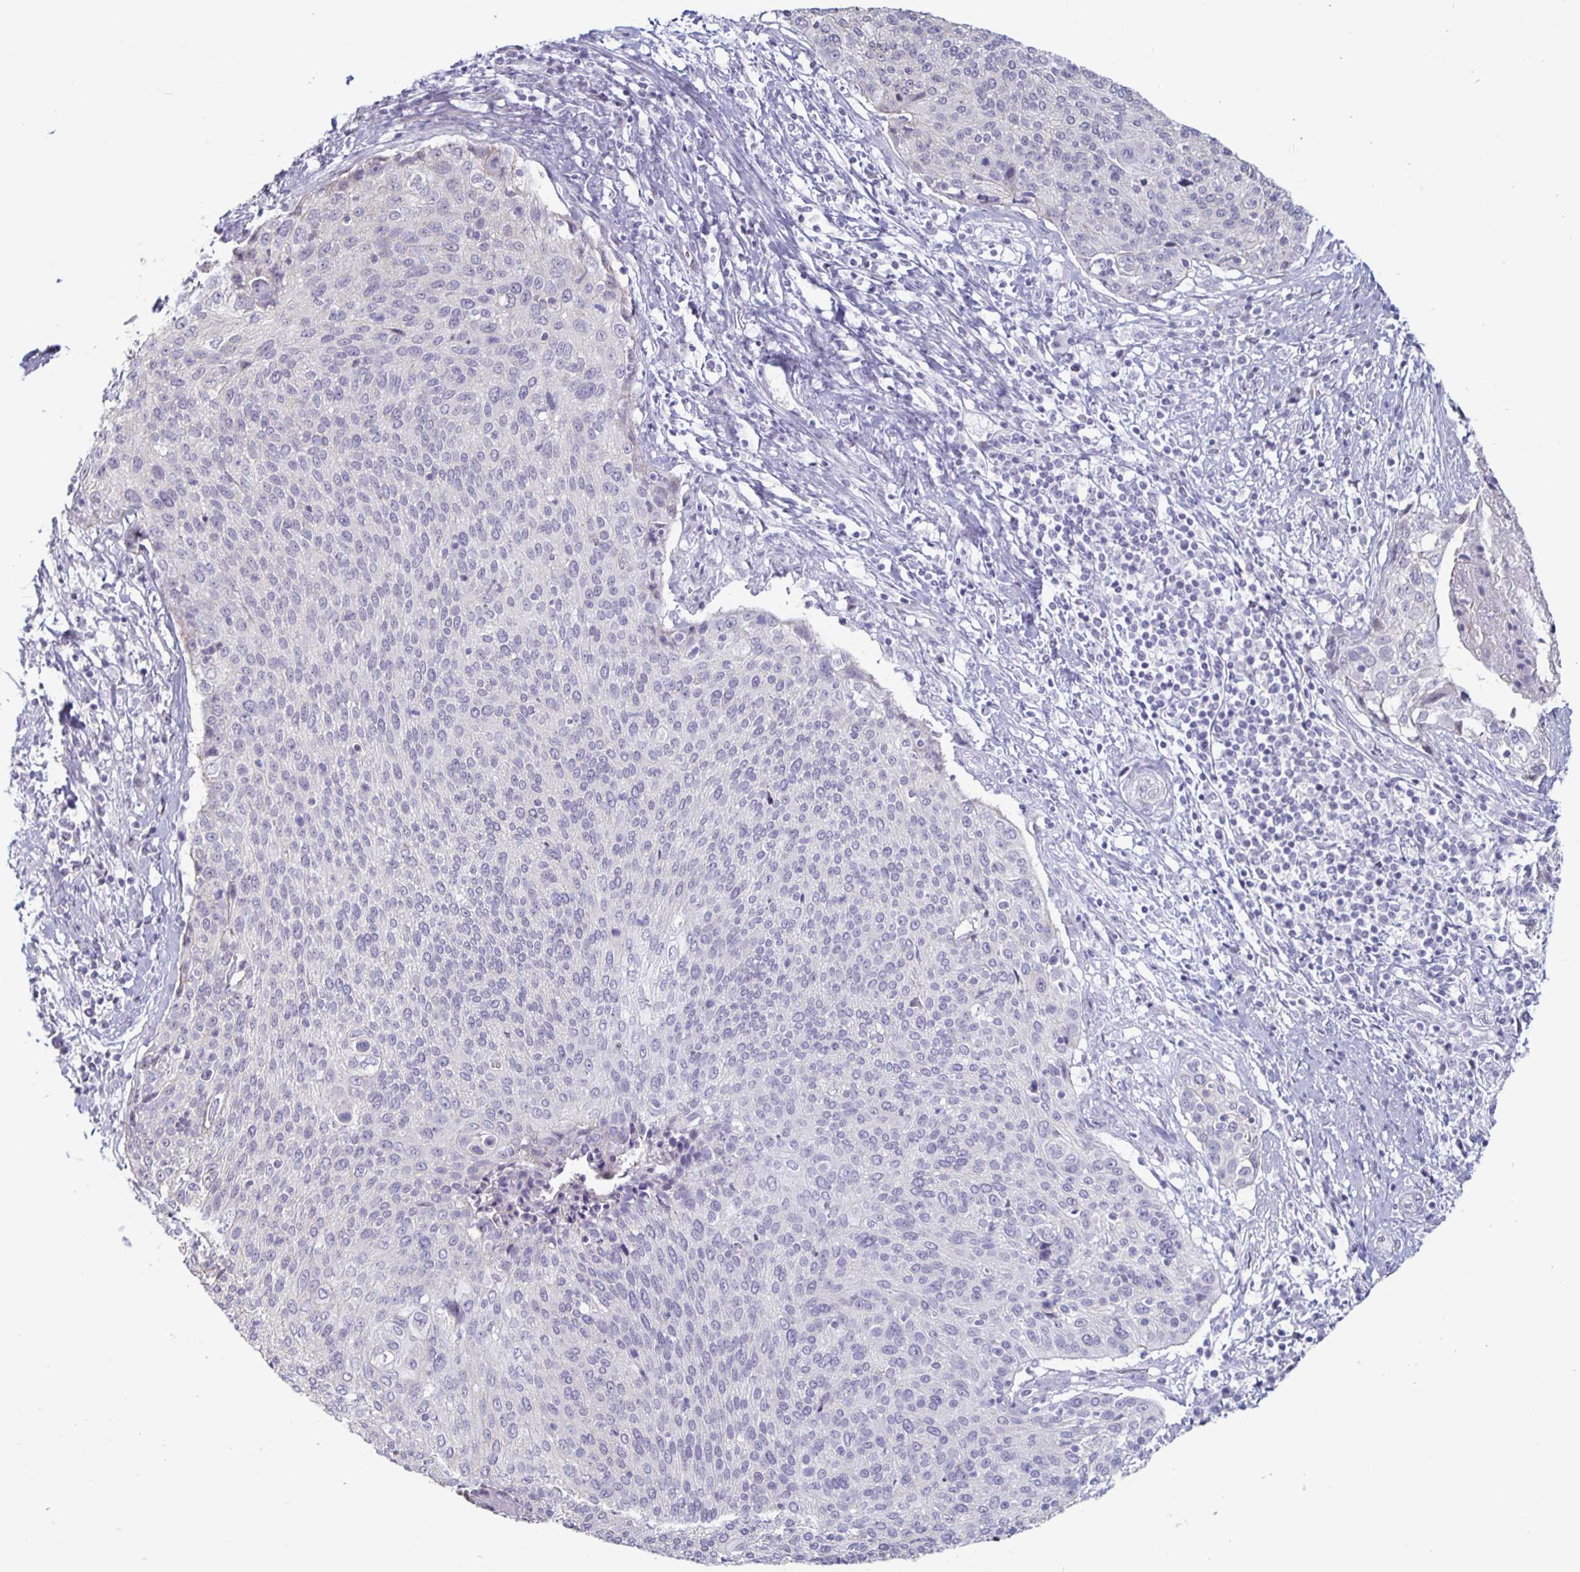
{"staining": {"intensity": "negative", "quantity": "none", "location": "none"}, "tissue": "cervical cancer", "cell_type": "Tumor cells", "image_type": "cancer", "snomed": [{"axis": "morphology", "description": "Squamous cell carcinoma, NOS"}, {"axis": "topography", "description": "Cervix"}], "caption": "Tumor cells are negative for protein expression in human cervical squamous cell carcinoma. (DAB (3,3'-diaminobenzidine) immunohistochemistry visualized using brightfield microscopy, high magnification).", "gene": "OOSP2", "patient": {"sex": "female", "age": 31}}